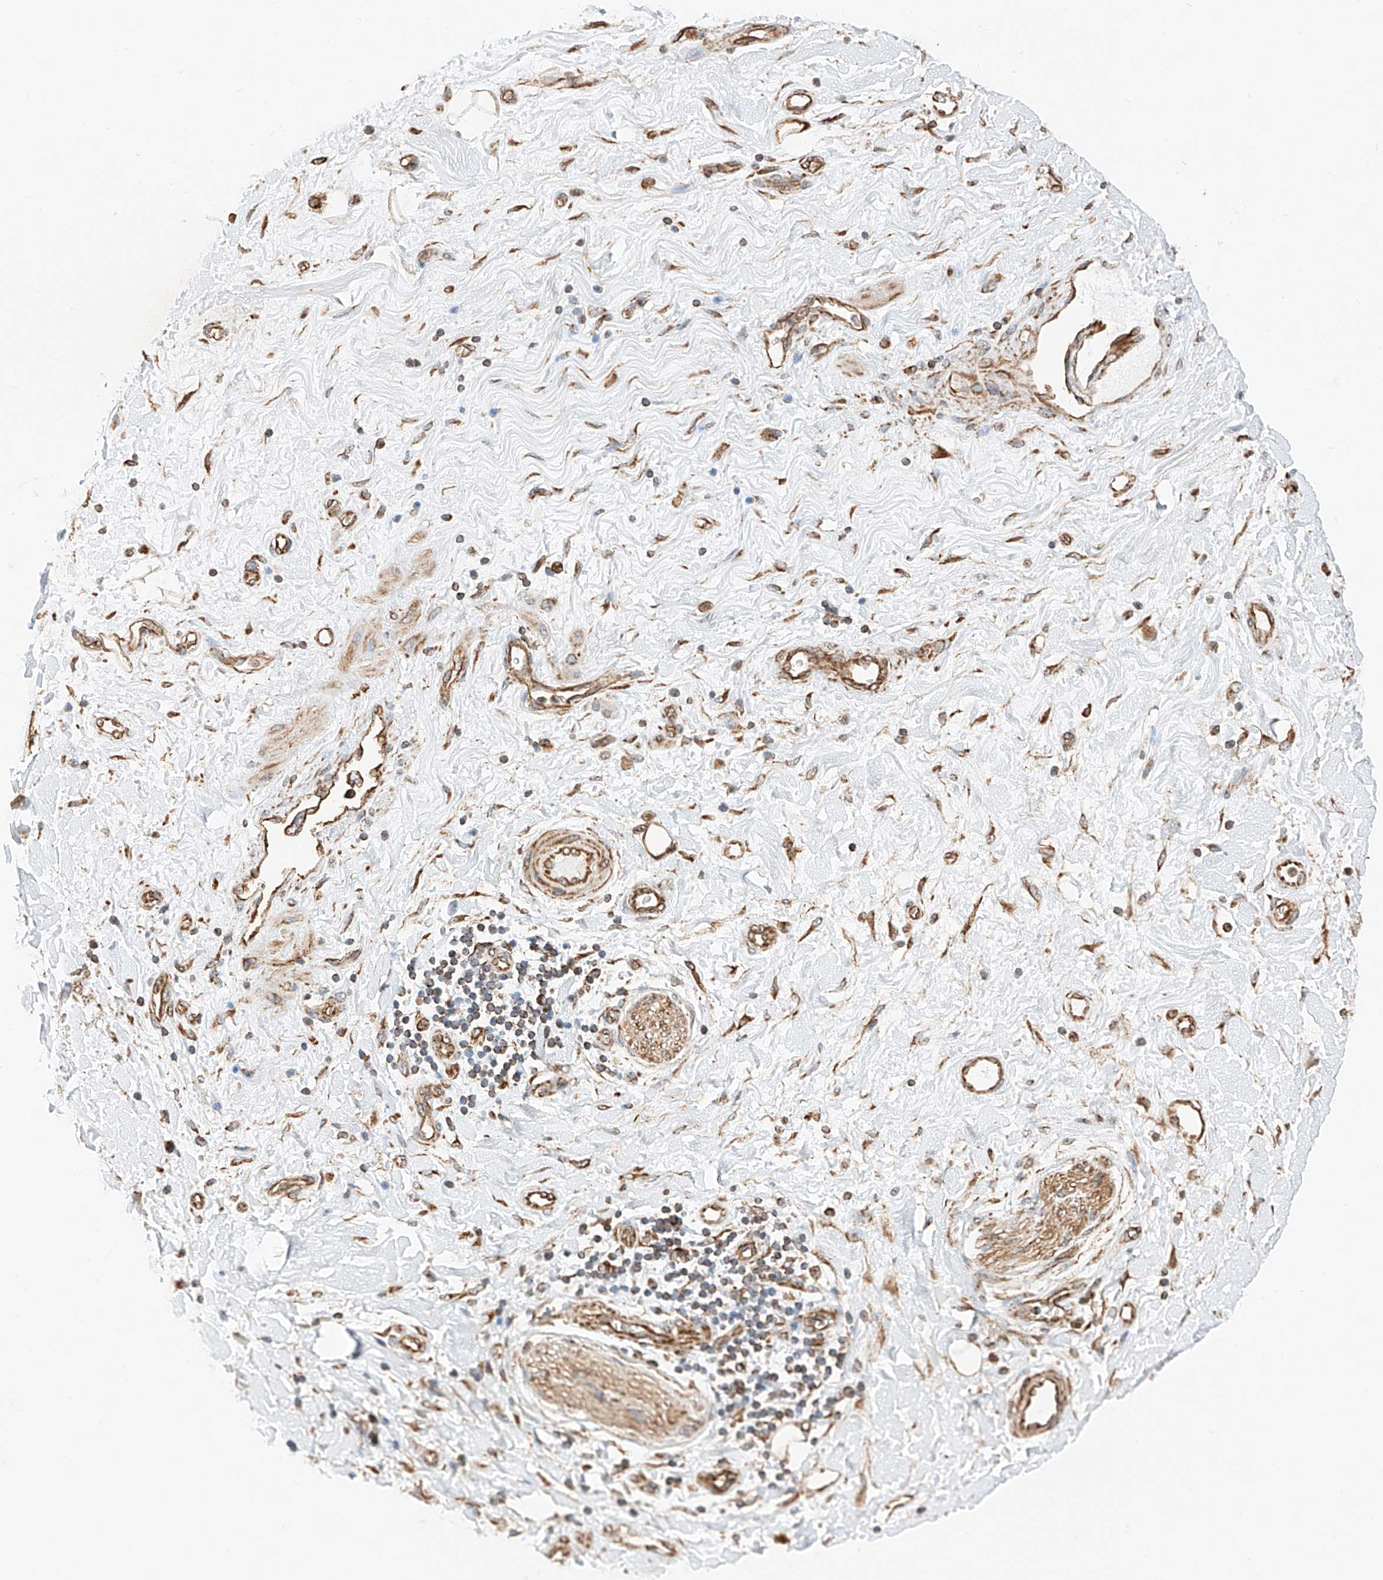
{"staining": {"intensity": "moderate", "quantity": ">75%", "location": "cytoplasmic/membranous,nuclear"}, "tissue": "soft tissue", "cell_type": "Chondrocytes", "image_type": "normal", "snomed": [{"axis": "morphology", "description": "Normal tissue, NOS"}, {"axis": "morphology", "description": "Adenocarcinoma, NOS"}, {"axis": "topography", "description": "Pancreas"}, {"axis": "topography", "description": "Peripheral nerve tissue"}], "caption": "High-magnification brightfield microscopy of unremarkable soft tissue stained with DAB (3,3'-diaminobenzidine) (brown) and counterstained with hematoxylin (blue). chondrocytes exhibit moderate cytoplasmic/membranous,nuclear expression is seen in about>75% of cells.", "gene": "NDUFV3", "patient": {"sex": "male", "age": 59}}